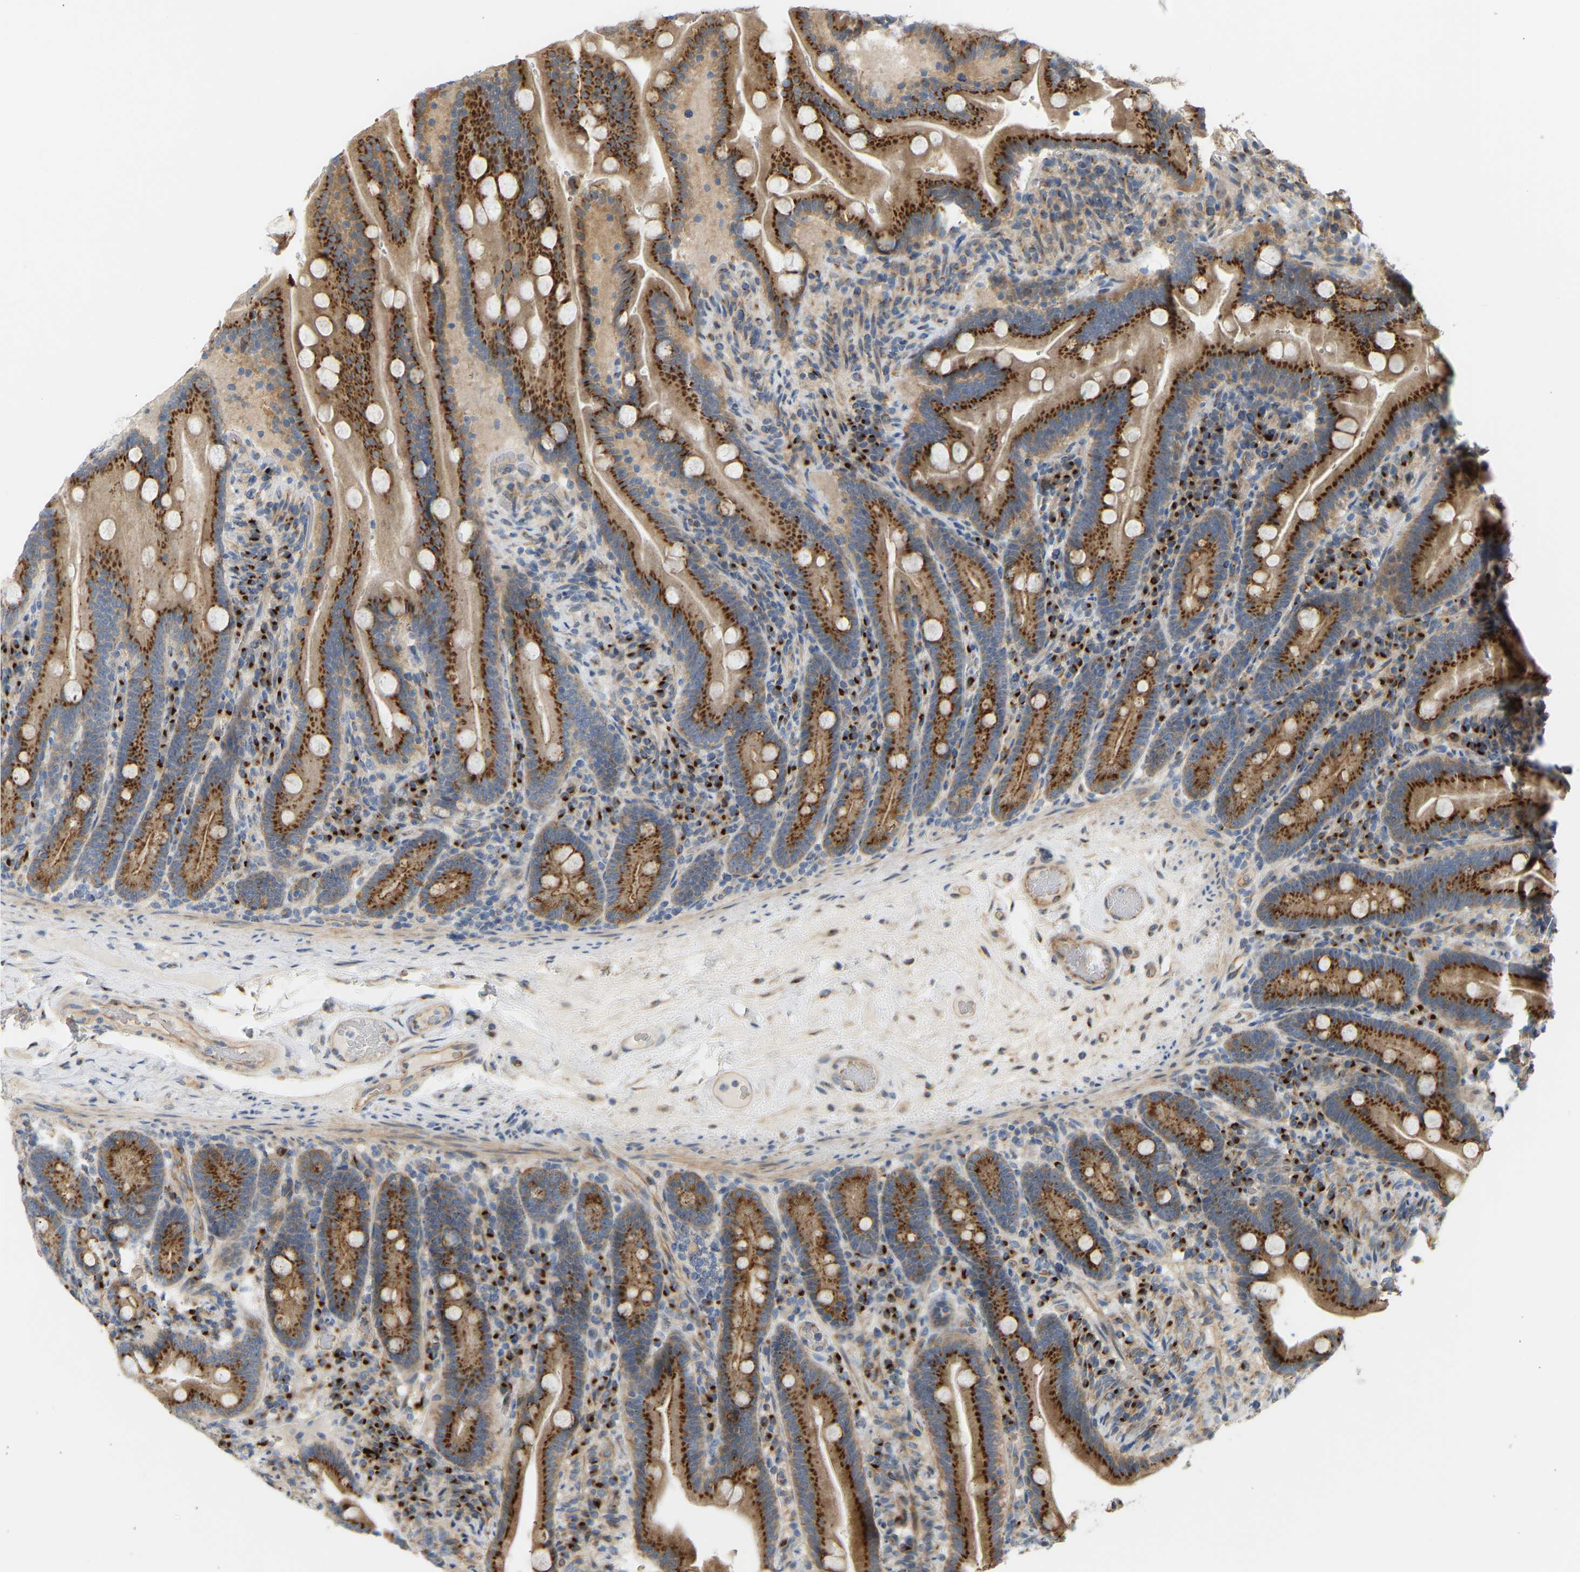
{"staining": {"intensity": "strong", "quantity": ">75%", "location": "cytoplasmic/membranous"}, "tissue": "duodenum", "cell_type": "Glandular cells", "image_type": "normal", "snomed": [{"axis": "morphology", "description": "Normal tissue, NOS"}, {"axis": "topography", "description": "Duodenum"}], "caption": "Duodenum stained with immunohistochemistry reveals strong cytoplasmic/membranous staining in about >75% of glandular cells.", "gene": "YIPF2", "patient": {"sex": "male", "age": 54}}